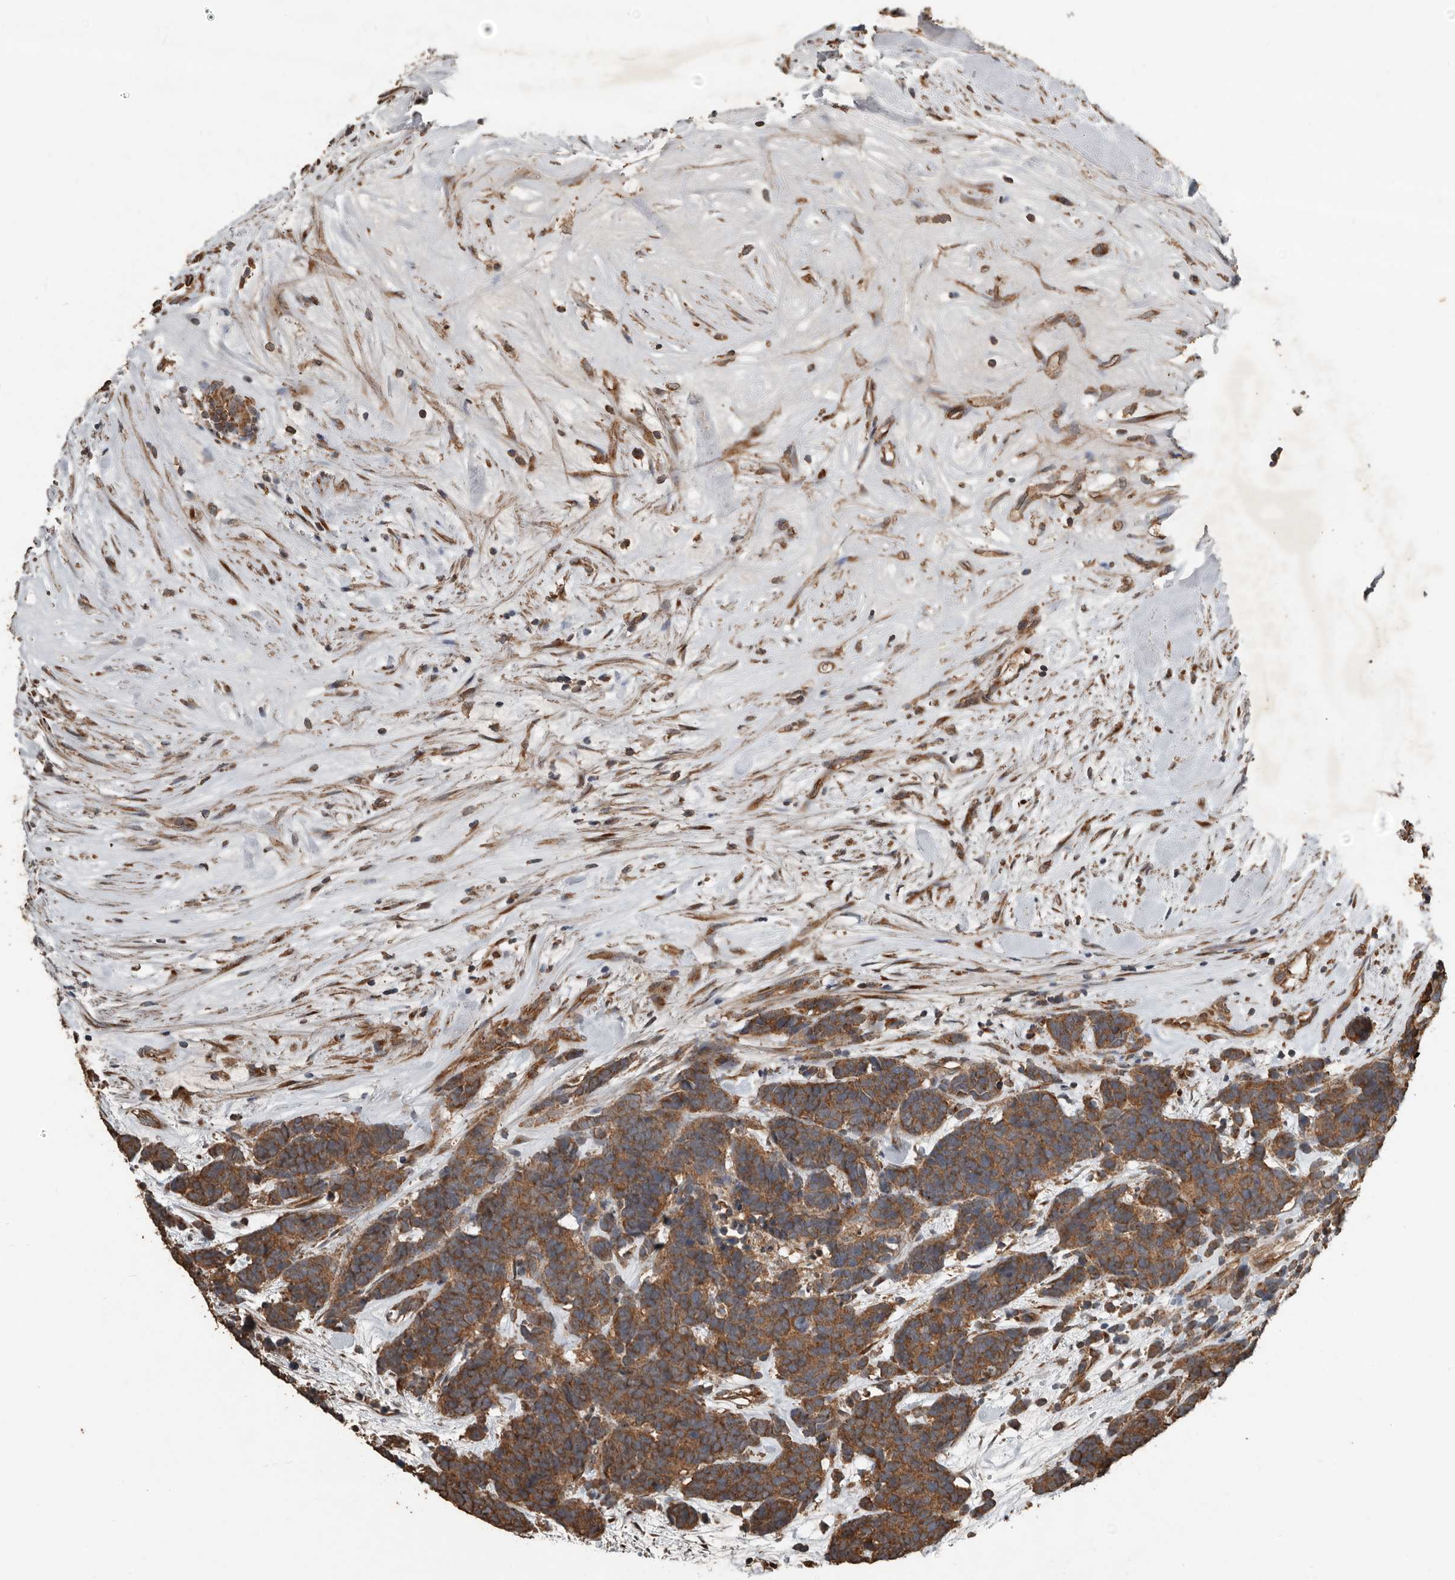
{"staining": {"intensity": "strong", "quantity": ">75%", "location": "cytoplasmic/membranous"}, "tissue": "carcinoid", "cell_type": "Tumor cells", "image_type": "cancer", "snomed": [{"axis": "morphology", "description": "Carcinoma, NOS"}, {"axis": "morphology", "description": "Carcinoid, malignant, NOS"}, {"axis": "topography", "description": "Urinary bladder"}], "caption": "Immunohistochemistry of carcinoma demonstrates high levels of strong cytoplasmic/membranous expression in about >75% of tumor cells.", "gene": "RNF207", "patient": {"sex": "male", "age": 57}}